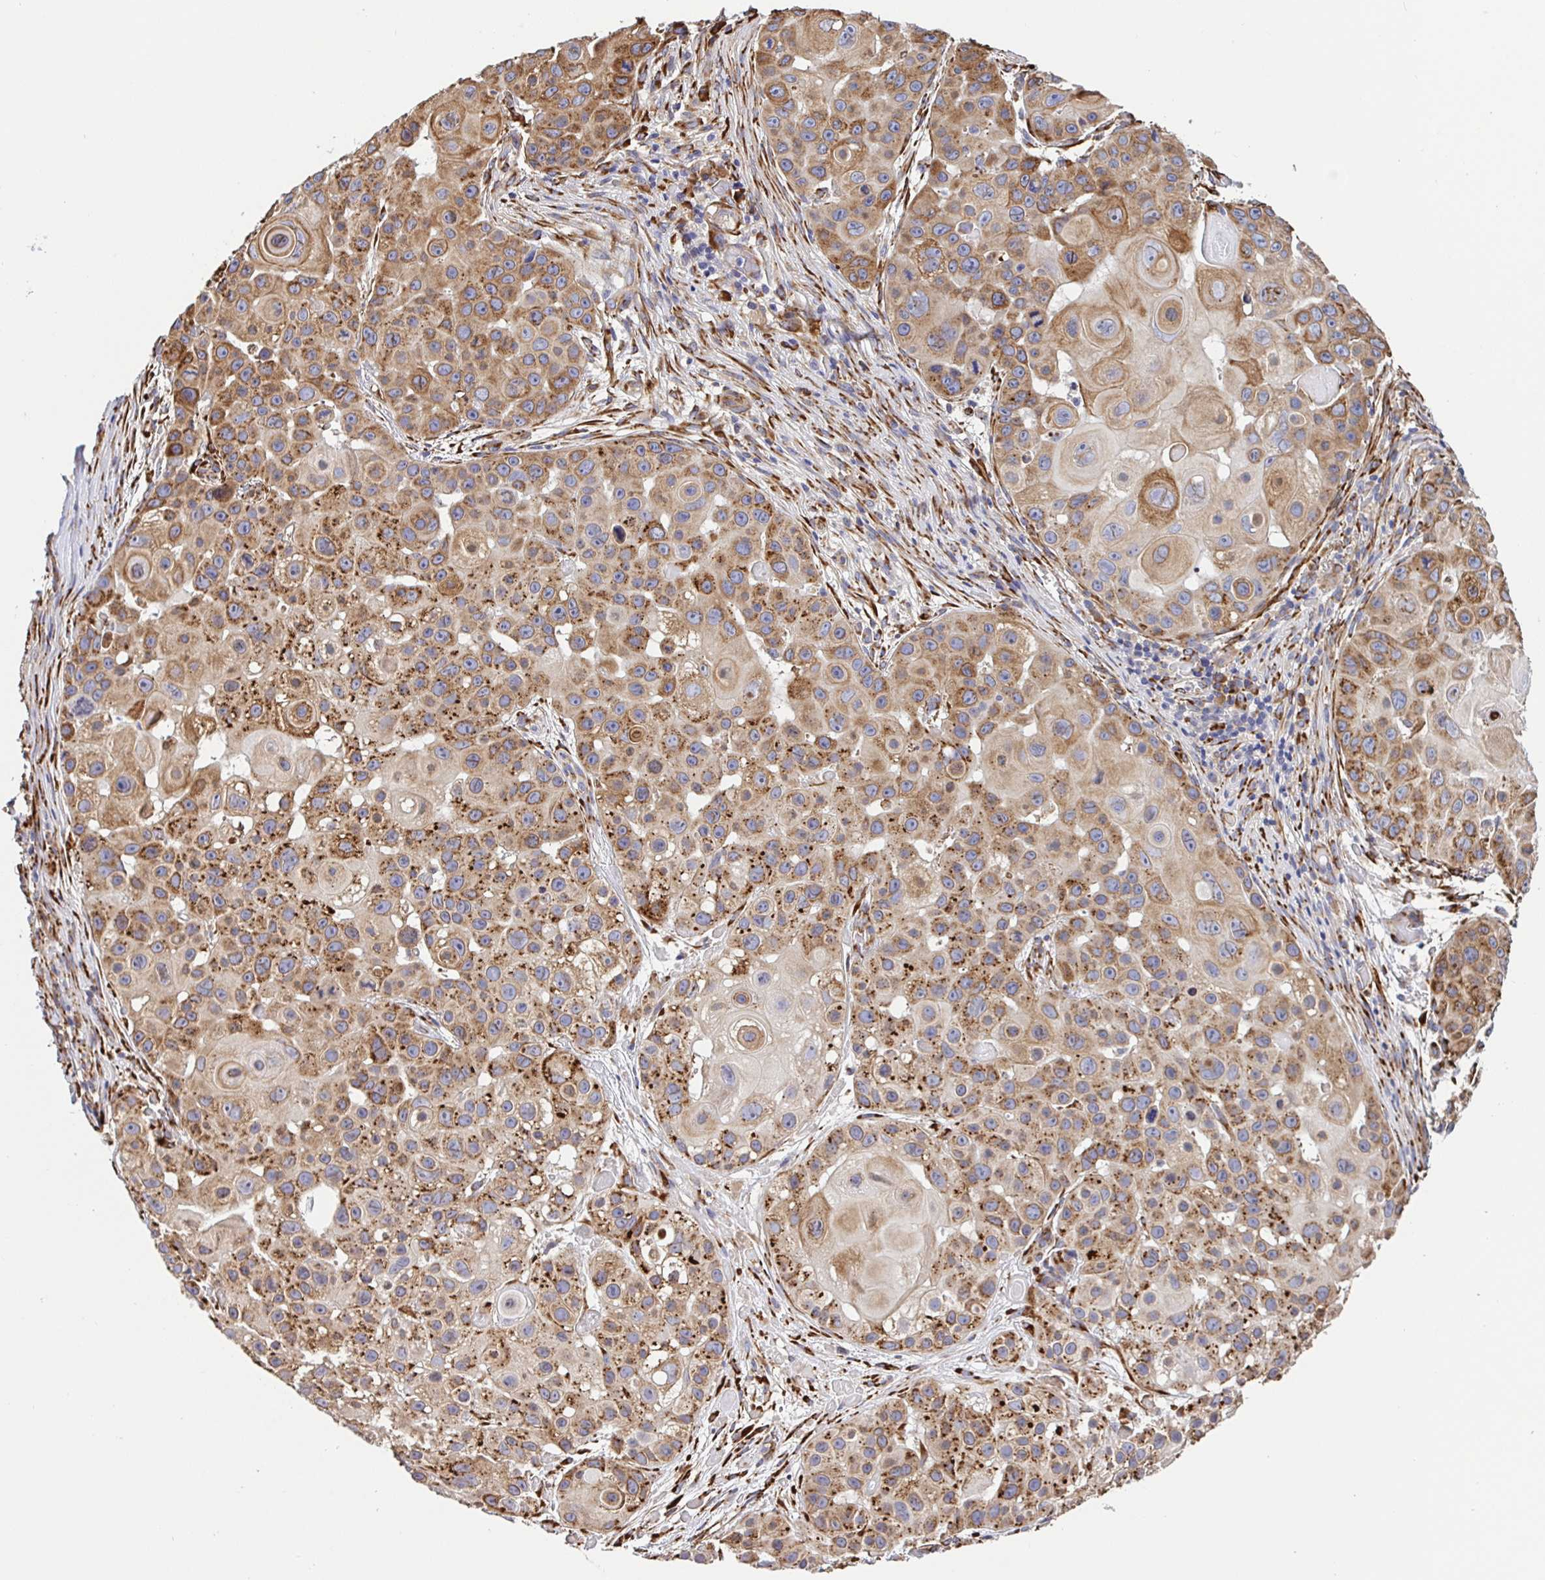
{"staining": {"intensity": "moderate", "quantity": ">75%", "location": "cytoplasmic/membranous"}, "tissue": "skin cancer", "cell_type": "Tumor cells", "image_type": "cancer", "snomed": [{"axis": "morphology", "description": "Squamous cell carcinoma, NOS"}, {"axis": "topography", "description": "Skin"}], "caption": "The photomicrograph shows a brown stain indicating the presence of a protein in the cytoplasmic/membranous of tumor cells in skin cancer. The staining was performed using DAB to visualize the protein expression in brown, while the nuclei were stained in blue with hematoxylin (Magnification: 20x).", "gene": "MAOA", "patient": {"sex": "male", "age": 92}}